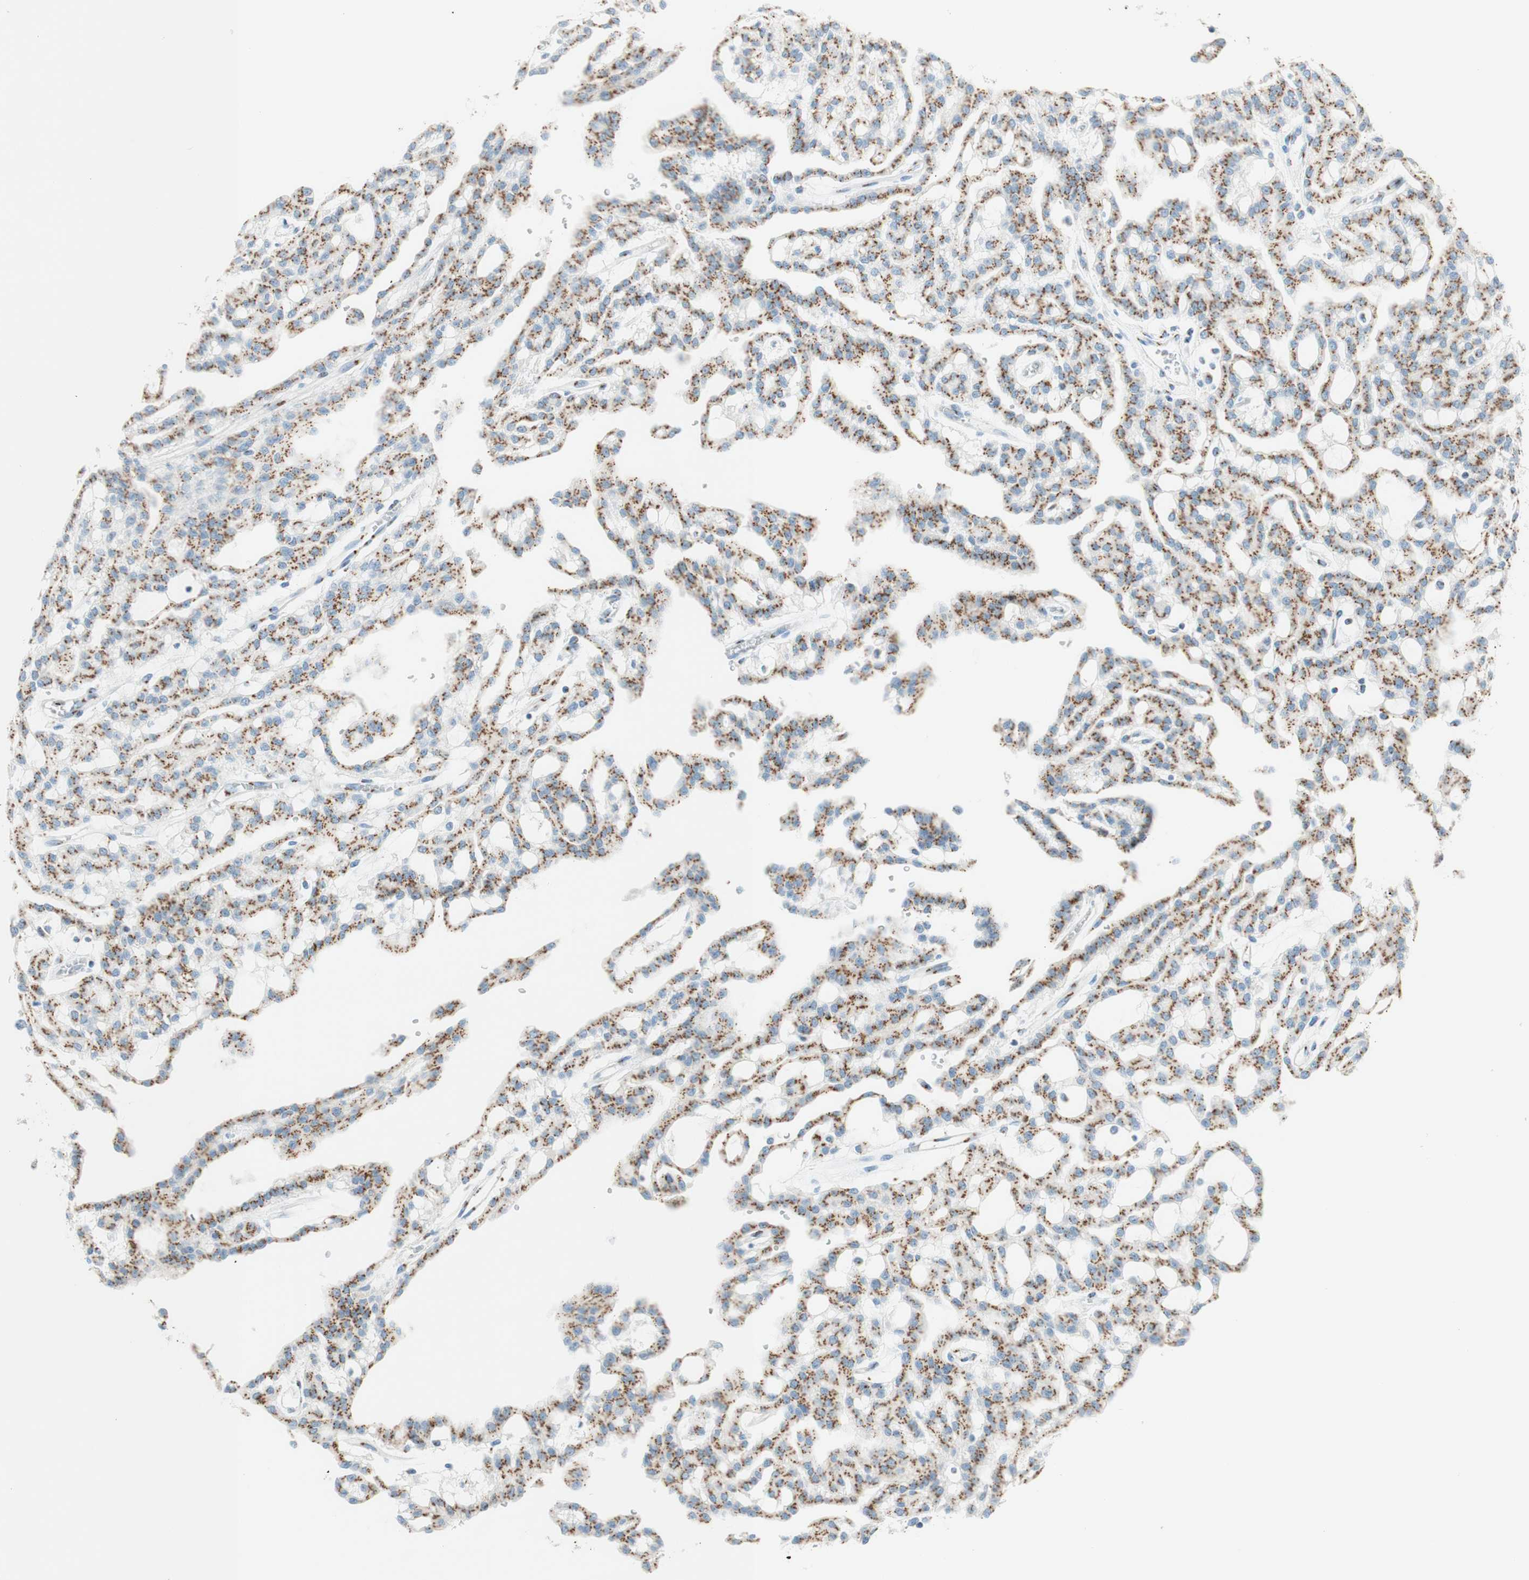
{"staining": {"intensity": "moderate", "quantity": ">75%", "location": "cytoplasmic/membranous"}, "tissue": "renal cancer", "cell_type": "Tumor cells", "image_type": "cancer", "snomed": [{"axis": "morphology", "description": "Adenocarcinoma, NOS"}, {"axis": "topography", "description": "Kidney"}], "caption": "Renal cancer tissue reveals moderate cytoplasmic/membranous staining in approximately >75% of tumor cells, visualized by immunohistochemistry.", "gene": "GOLGB1", "patient": {"sex": "male", "age": 63}}